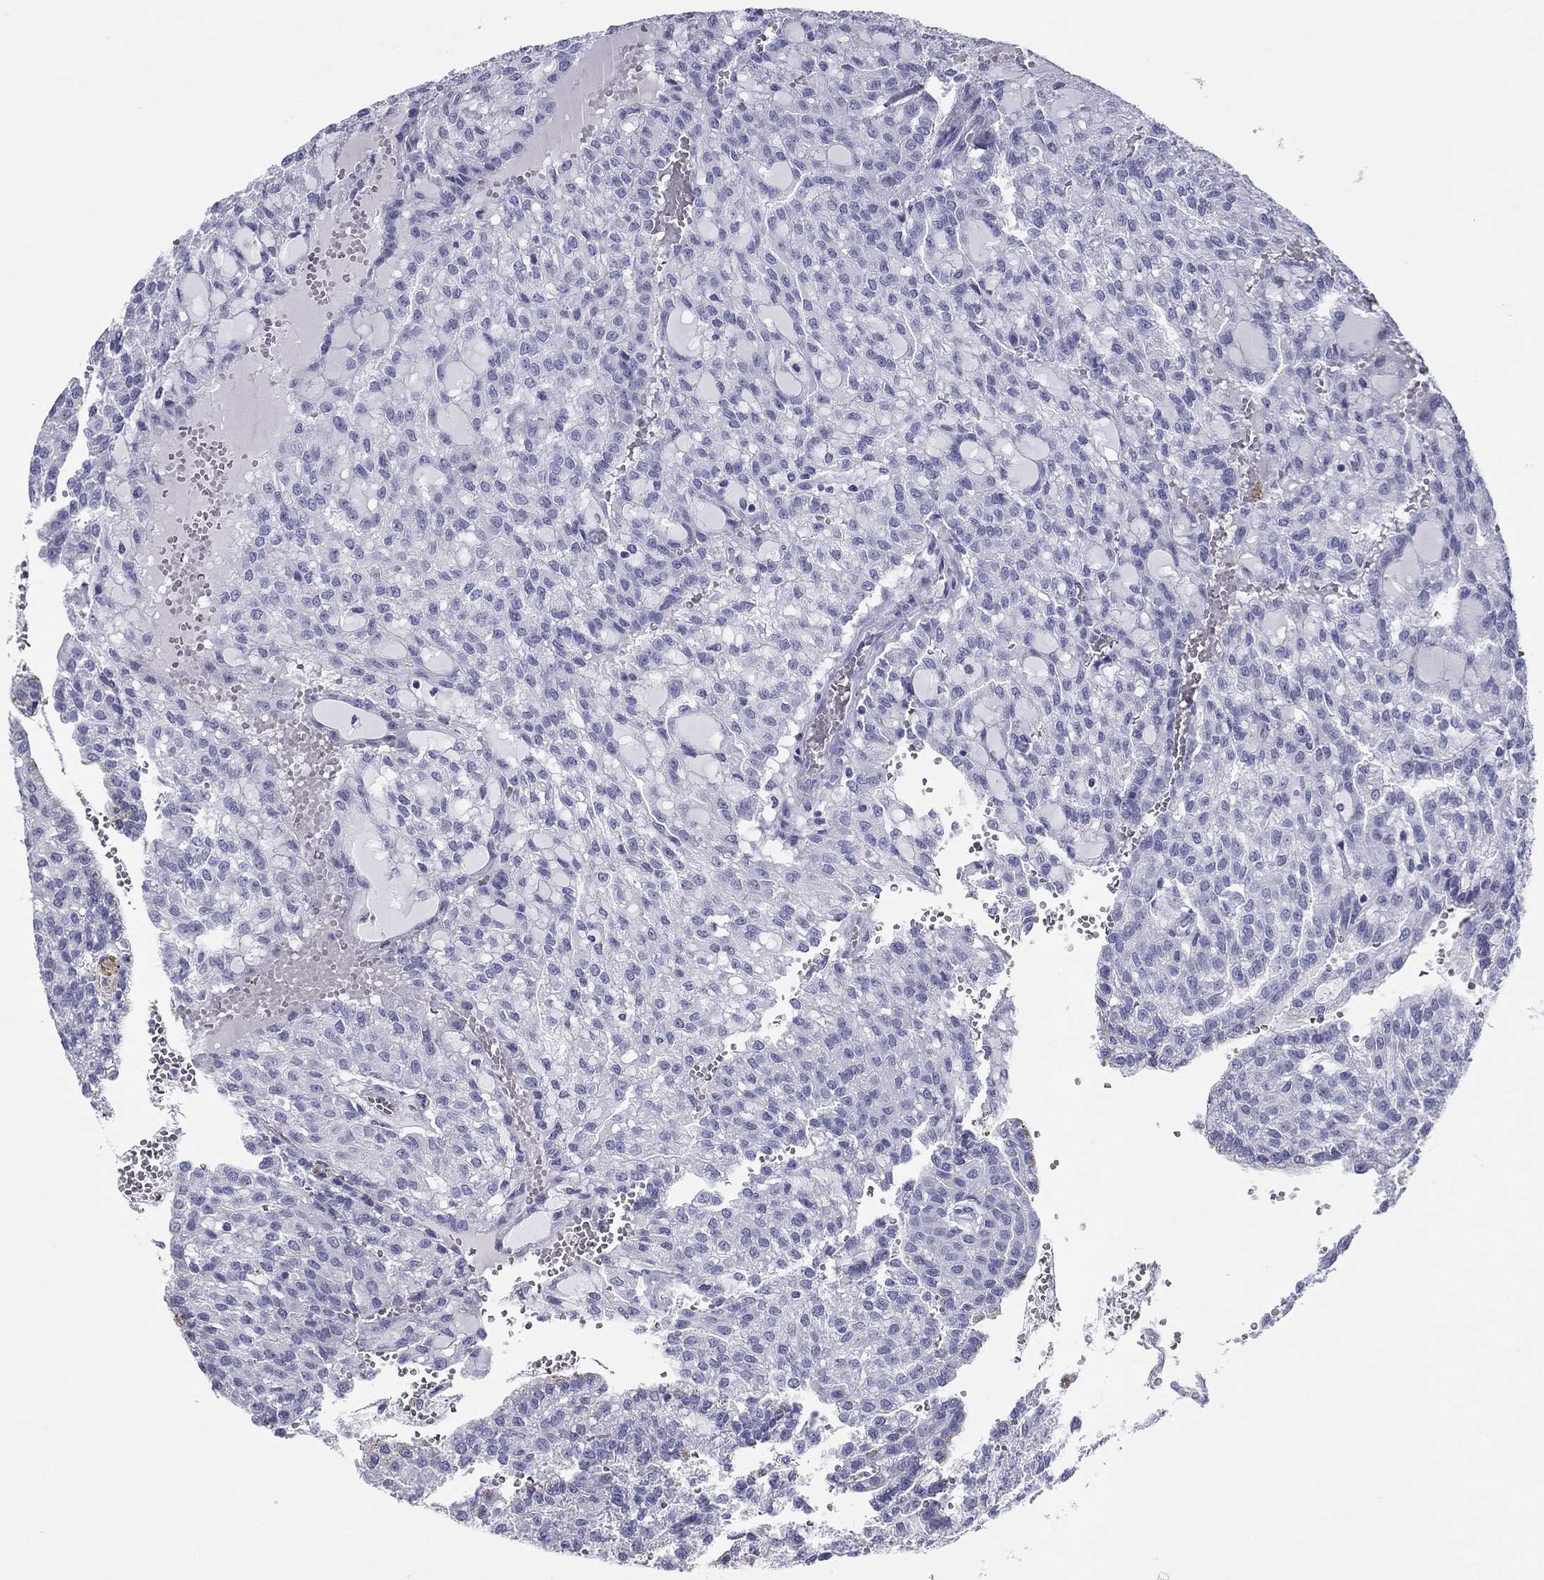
{"staining": {"intensity": "negative", "quantity": "none", "location": "none"}, "tissue": "renal cancer", "cell_type": "Tumor cells", "image_type": "cancer", "snomed": [{"axis": "morphology", "description": "Adenocarcinoma, NOS"}, {"axis": "topography", "description": "Kidney"}], "caption": "Renal cancer was stained to show a protein in brown. There is no significant positivity in tumor cells. (DAB immunohistochemistry with hematoxylin counter stain).", "gene": "ZP2", "patient": {"sex": "male", "age": 63}}